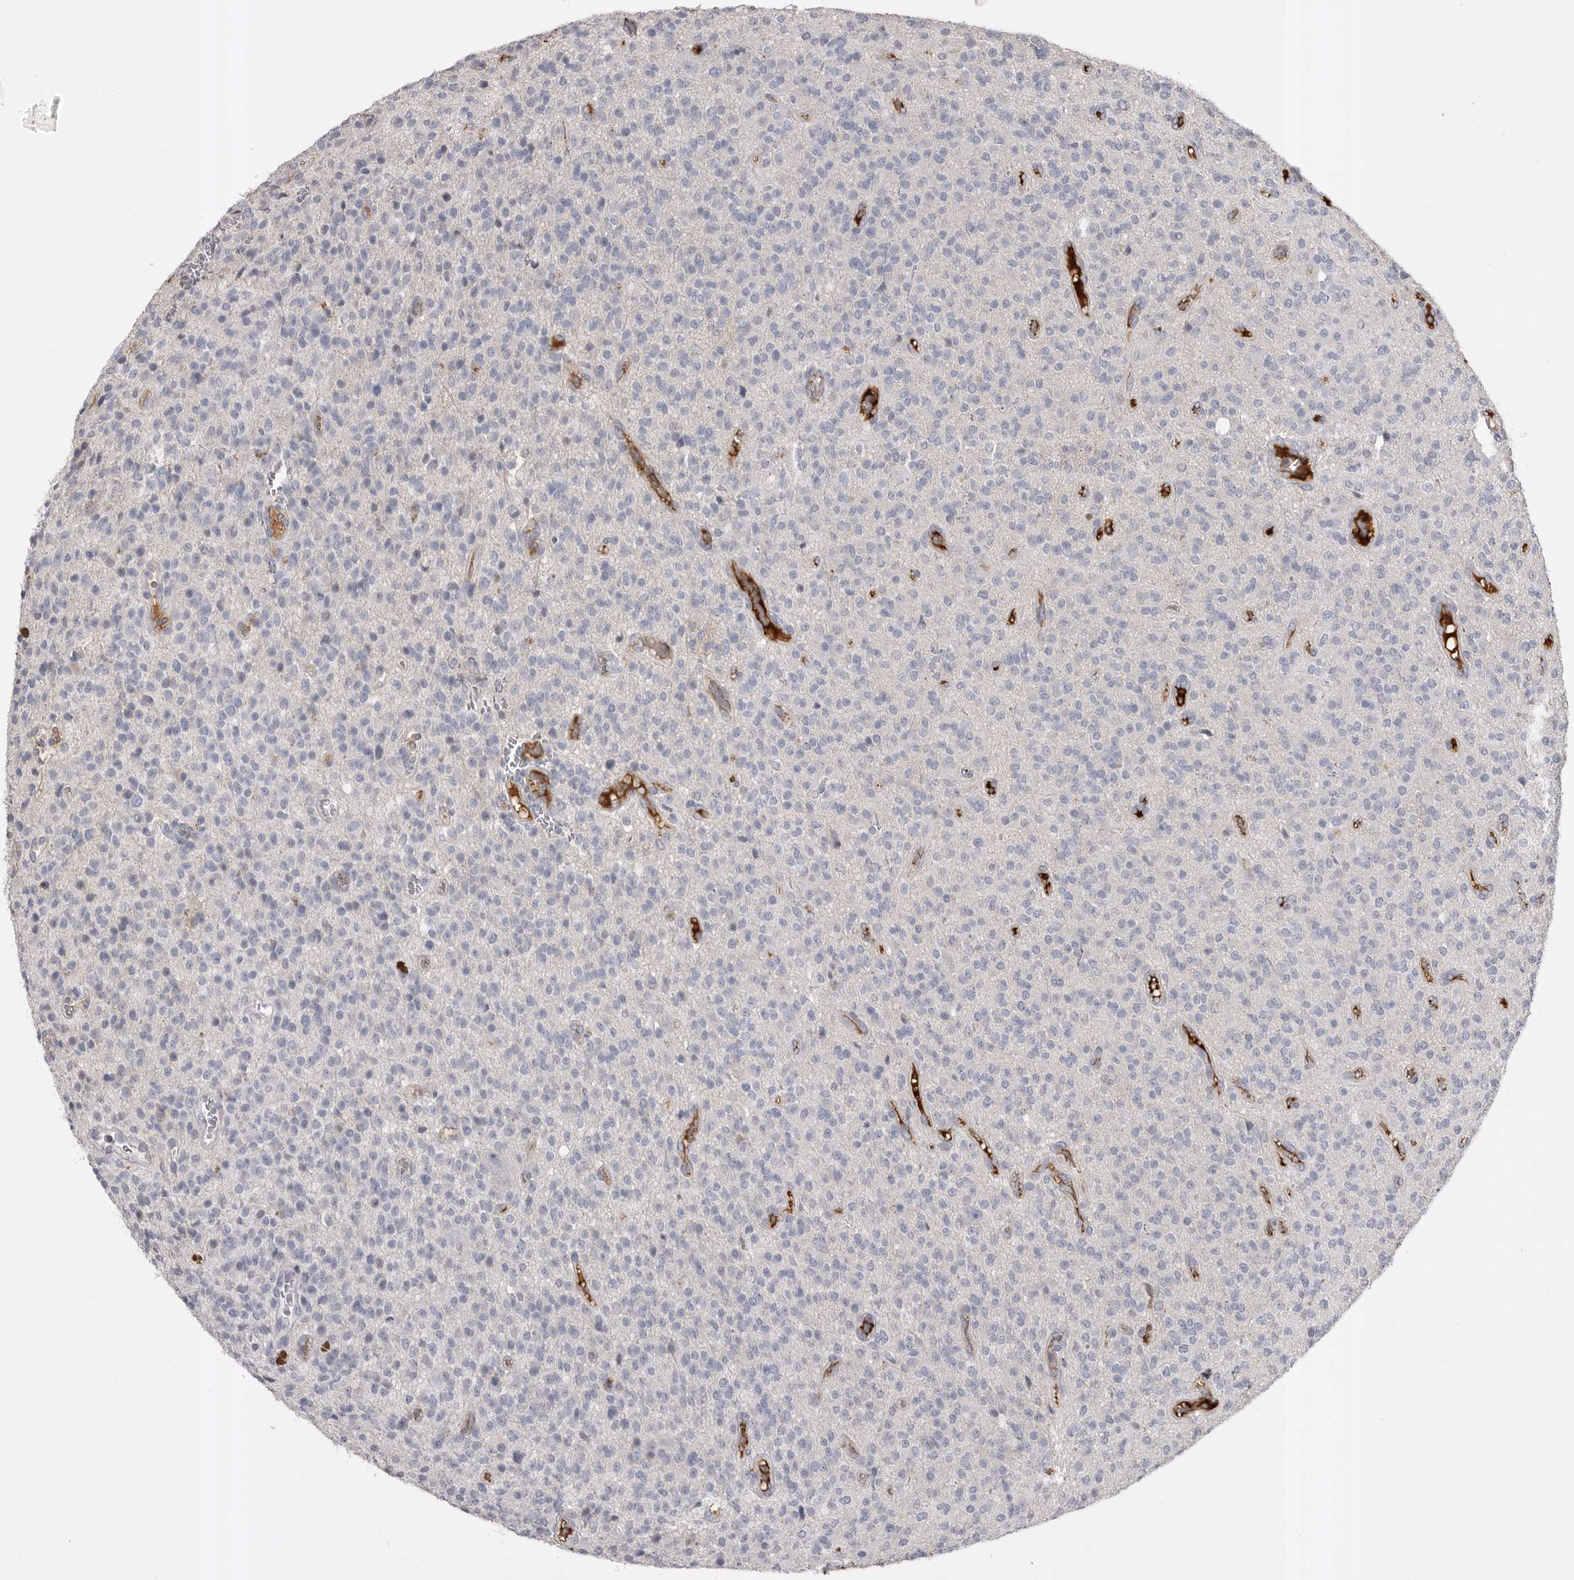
{"staining": {"intensity": "negative", "quantity": "none", "location": "none"}, "tissue": "glioma", "cell_type": "Tumor cells", "image_type": "cancer", "snomed": [{"axis": "morphology", "description": "Glioma, malignant, High grade"}, {"axis": "topography", "description": "Brain"}], "caption": "An immunohistochemistry (IHC) histopathology image of malignant glioma (high-grade) is shown. There is no staining in tumor cells of malignant glioma (high-grade).", "gene": "AHSG", "patient": {"sex": "male", "age": 34}}